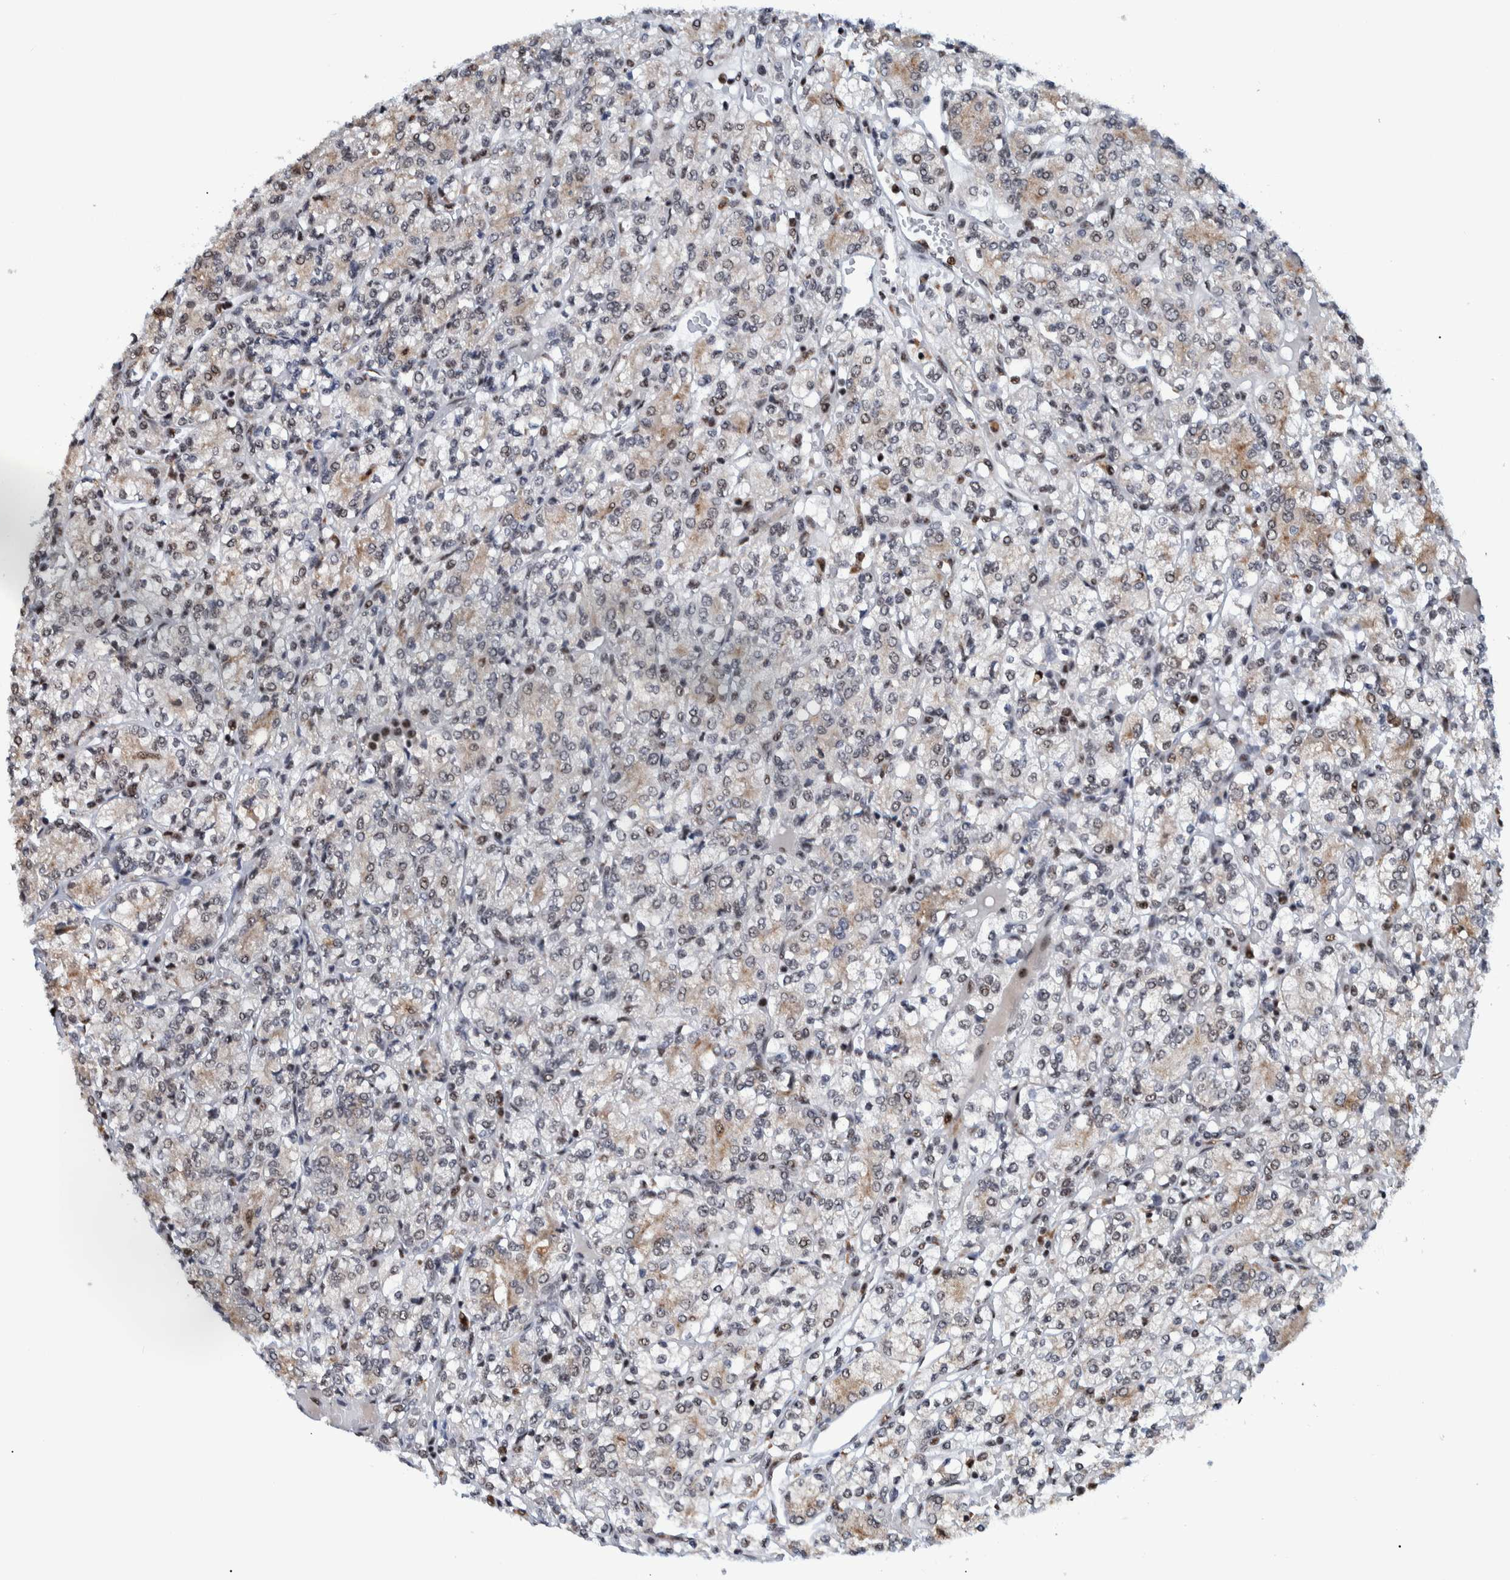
{"staining": {"intensity": "weak", "quantity": "<25%", "location": "nuclear"}, "tissue": "renal cancer", "cell_type": "Tumor cells", "image_type": "cancer", "snomed": [{"axis": "morphology", "description": "Adenocarcinoma, NOS"}, {"axis": "topography", "description": "Kidney"}], "caption": "Photomicrograph shows no significant protein expression in tumor cells of renal adenocarcinoma.", "gene": "EFTUD2", "patient": {"sex": "male", "age": 77}}